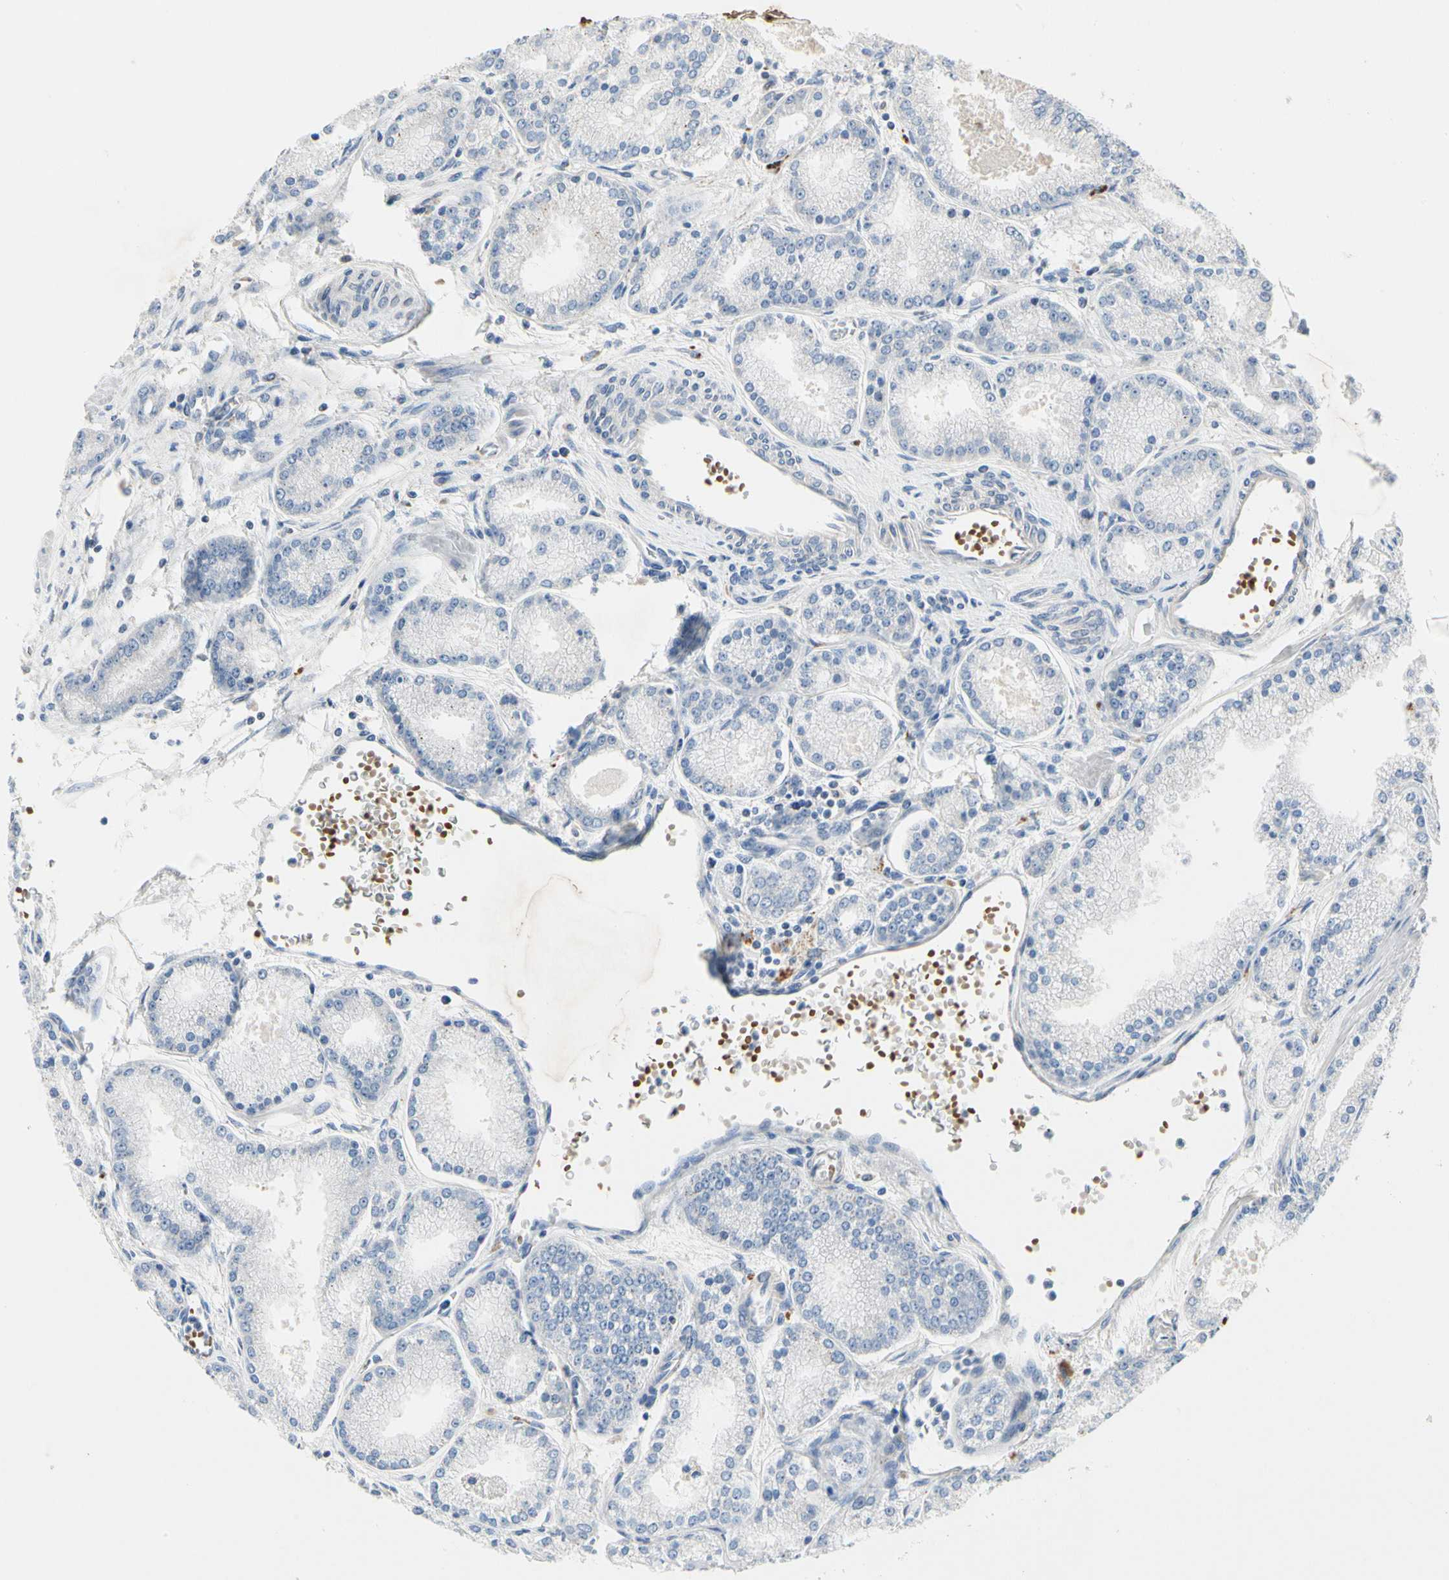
{"staining": {"intensity": "negative", "quantity": "none", "location": "none"}, "tissue": "prostate cancer", "cell_type": "Tumor cells", "image_type": "cancer", "snomed": [{"axis": "morphology", "description": "Adenocarcinoma, High grade"}, {"axis": "topography", "description": "Prostate"}], "caption": "High power microscopy photomicrograph of an immunohistochemistry (IHC) micrograph of prostate adenocarcinoma (high-grade), revealing no significant staining in tumor cells.", "gene": "RETSAT", "patient": {"sex": "male", "age": 61}}